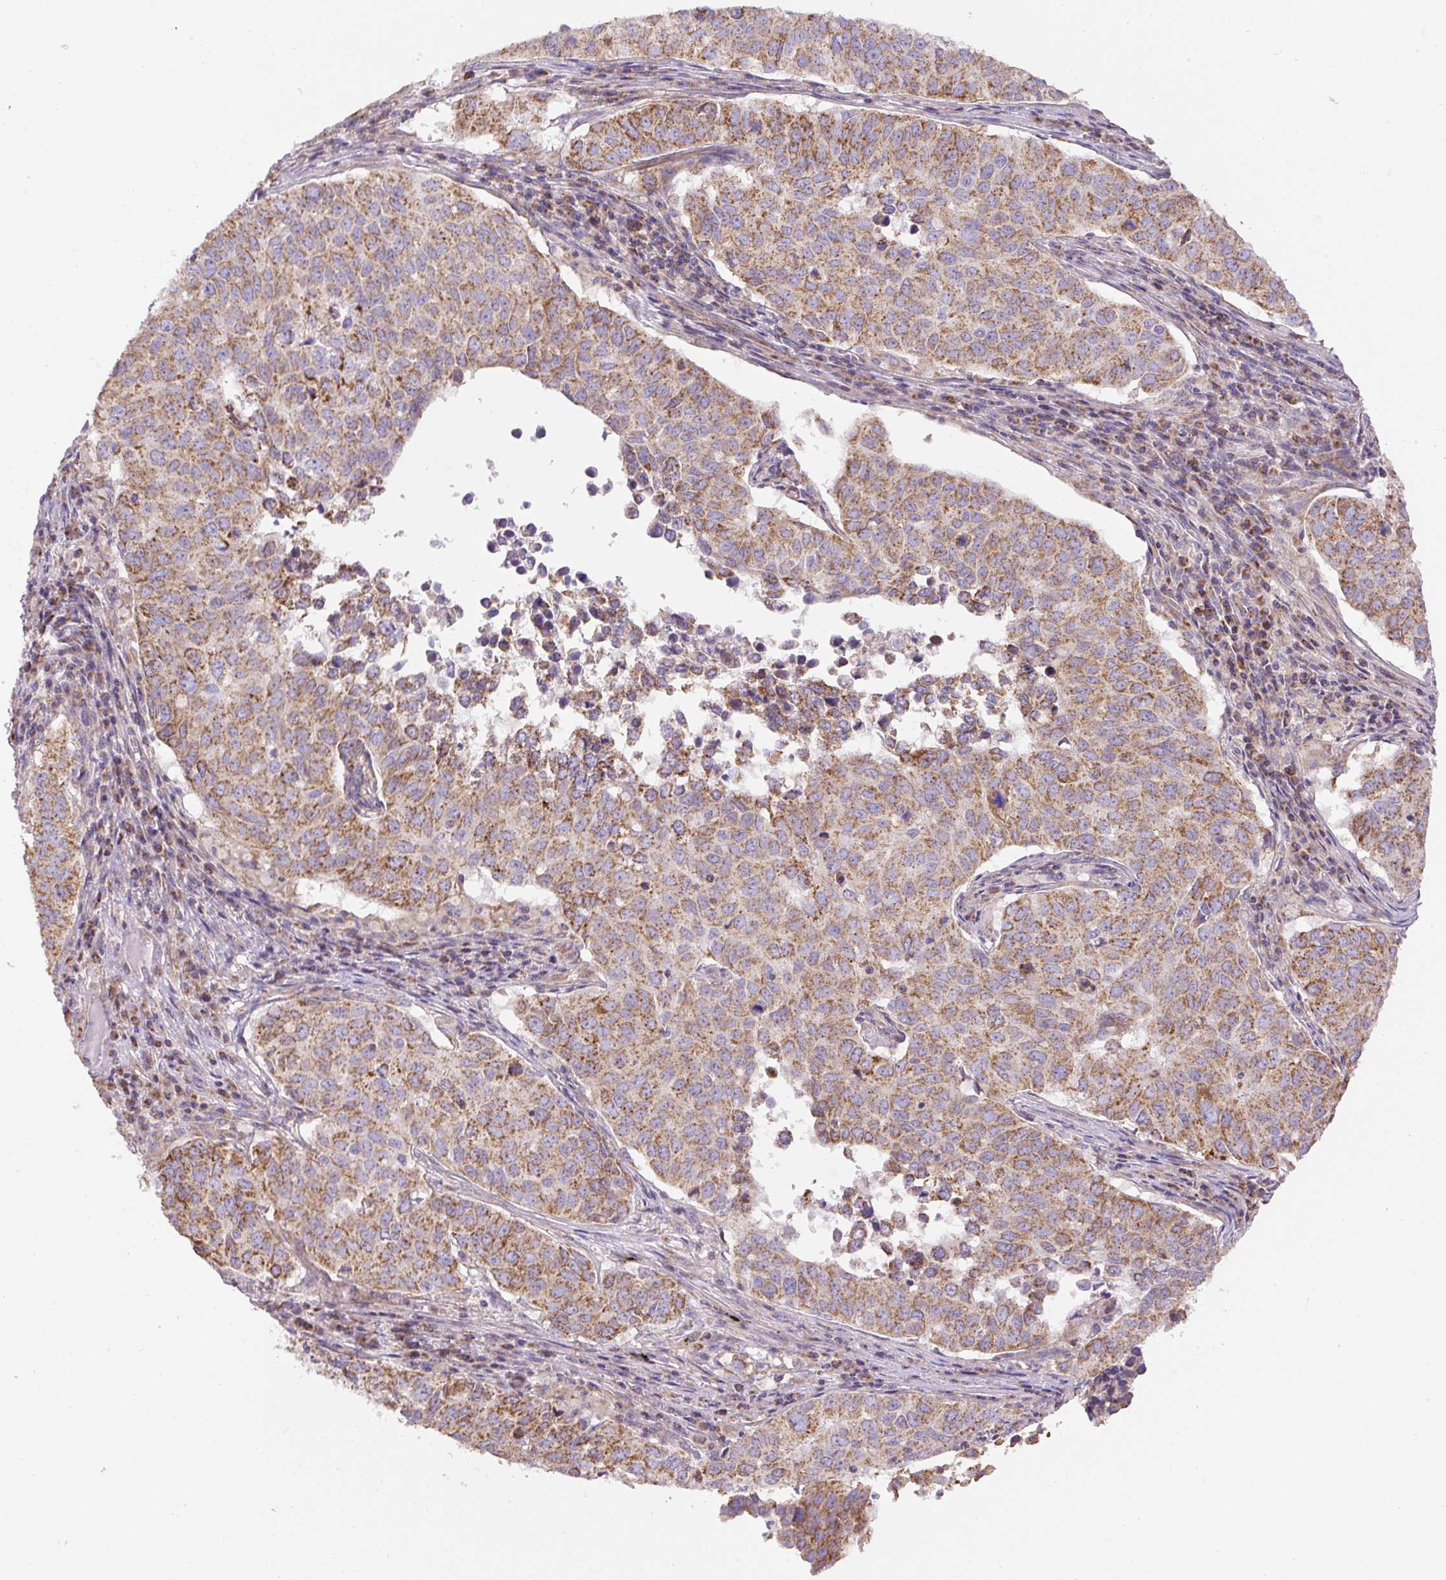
{"staining": {"intensity": "moderate", "quantity": ">75%", "location": "cytoplasmic/membranous"}, "tissue": "lung cancer", "cell_type": "Tumor cells", "image_type": "cancer", "snomed": [{"axis": "morphology", "description": "Adenocarcinoma, NOS"}, {"axis": "topography", "description": "Lung"}], "caption": "DAB immunohistochemical staining of lung adenocarcinoma shows moderate cytoplasmic/membranous protein staining in about >75% of tumor cells. (DAB IHC with brightfield microscopy, high magnification).", "gene": "NDUFAF2", "patient": {"sex": "female", "age": 50}}